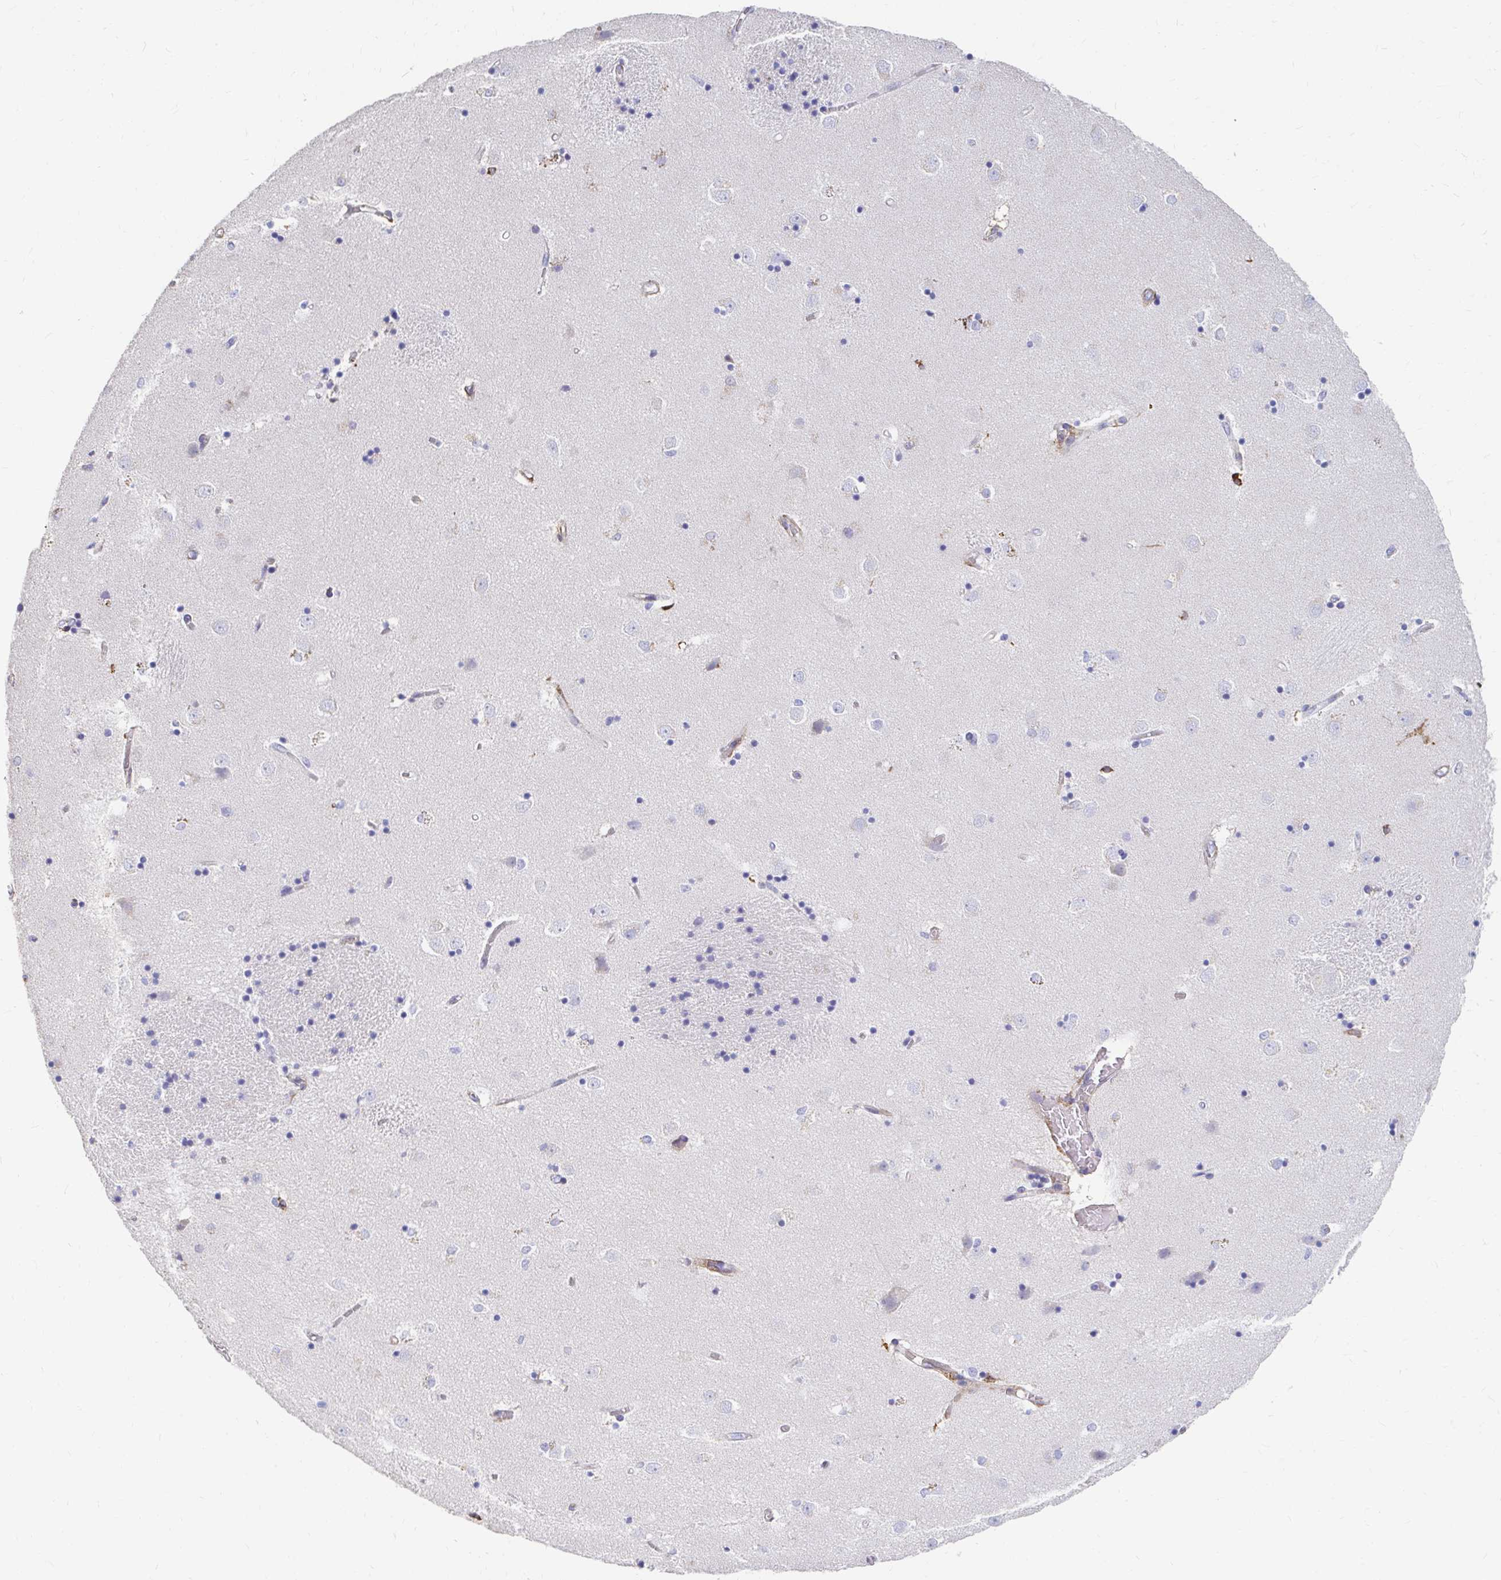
{"staining": {"intensity": "negative", "quantity": "none", "location": "none"}, "tissue": "caudate", "cell_type": "Glial cells", "image_type": "normal", "snomed": [{"axis": "morphology", "description": "Normal tissue, NOS"}, {"axis": "topography", "description": "Lateral ventricle wall"}], "caption": "Immunohistochemical staining of unremarkable human caudate displays no significant positivity in glial cells. (DAB (3,3'-diaminobenzidine) immunohistochemistry, high magnification).", "gene": "LAMC3", "patient": {"sex": "male", "age": 54}}